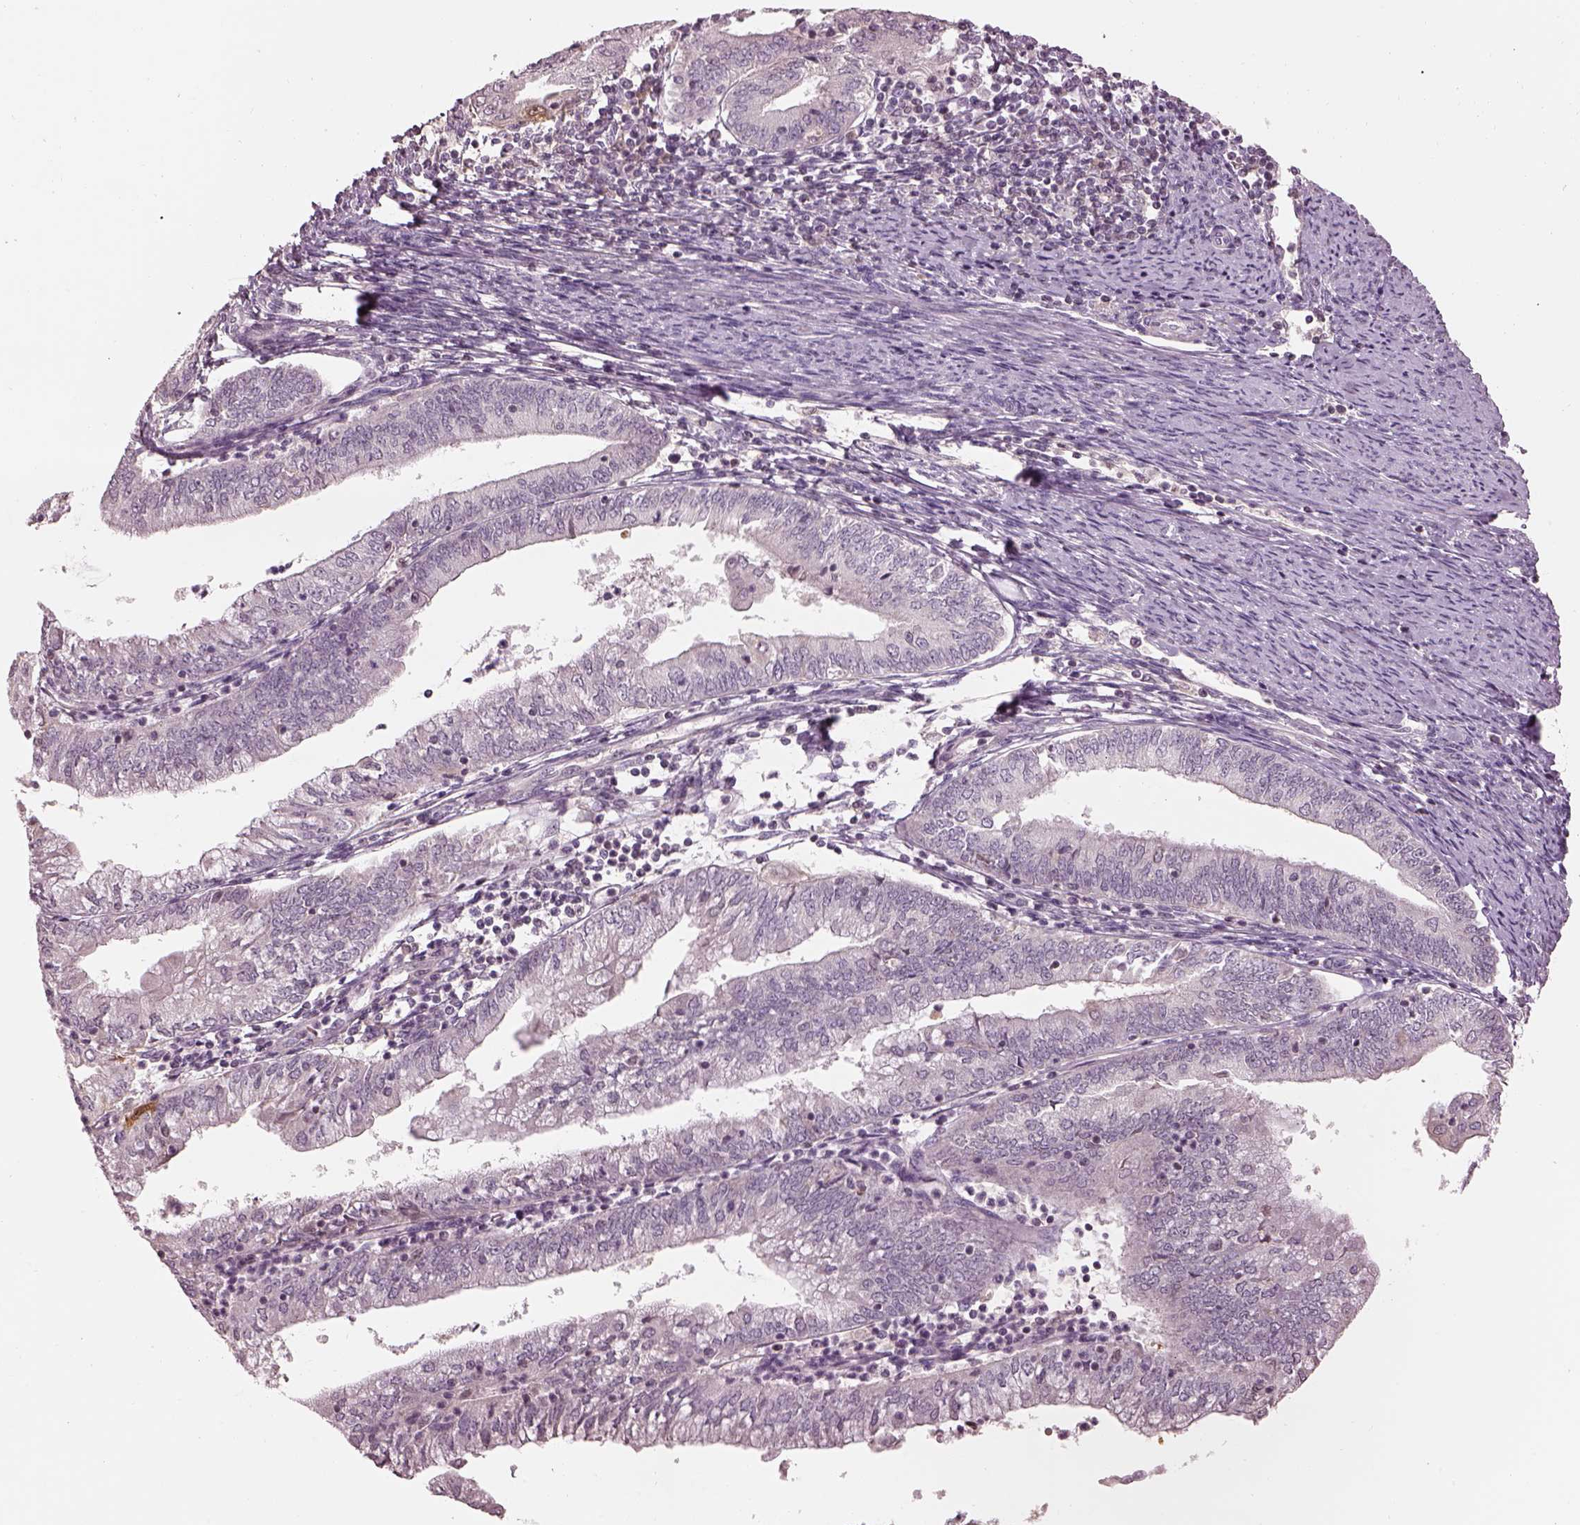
{"staining": {"intensity": "negative", "quantity": "none", "location": "none"}, "tissue": "endometrial cancer", "cell_type": "Tumor cells", "image_type": "cancer", "snomed": [{"axis": "morphology", "description": "Adenocarcinoma, NOS"}, {"axis": "topography", "description": "Endometrium"}], "caption": "Tumor cells show no significant protein expression in endometrial cancer.", "gene": "TLX3", "patient": {"sex": "female", "age": 55}}